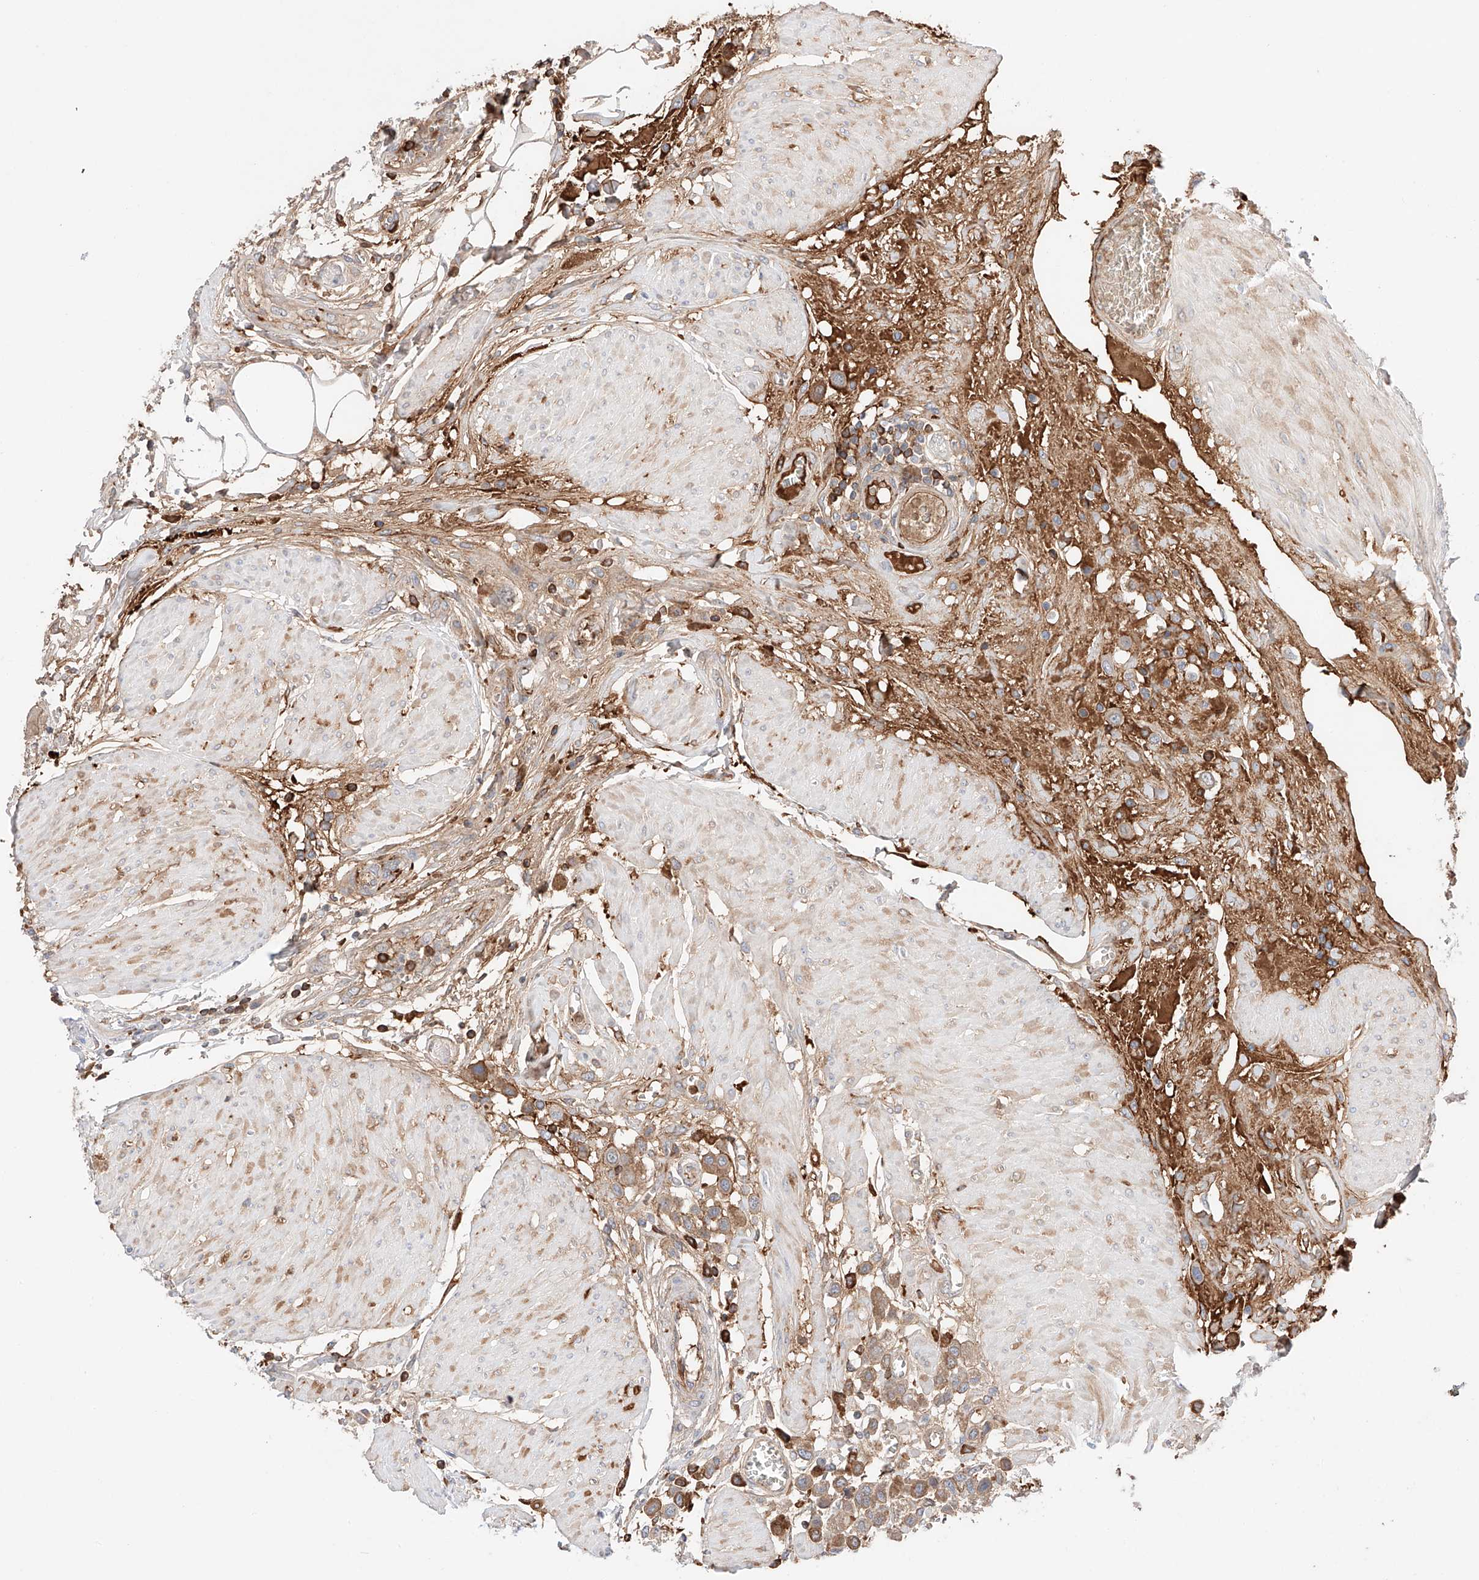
{"staining": {"intensity": "moderate", "quantity": ">75%", "location": "cytoplasmic/membranous"}, "tissue": "urothelial cancer", "cell_type": "Tumor cells", "image_type": "cancer", "snomed": [{"axis": "morphology", "description": "Urothelial carcinoma, High grade"}, {"axis": "topography", "description": "Urinary bladder"}], "caption": "IHC (DAB (3,3'-diaminobenzidine)) staining of urothelial cancer demonstrates moderate cytoplasmic/membranous protein expression in about >75% of tumor cells.", "gene": "PGGT1B", "patient": {"sex": "male", "age": 50}}